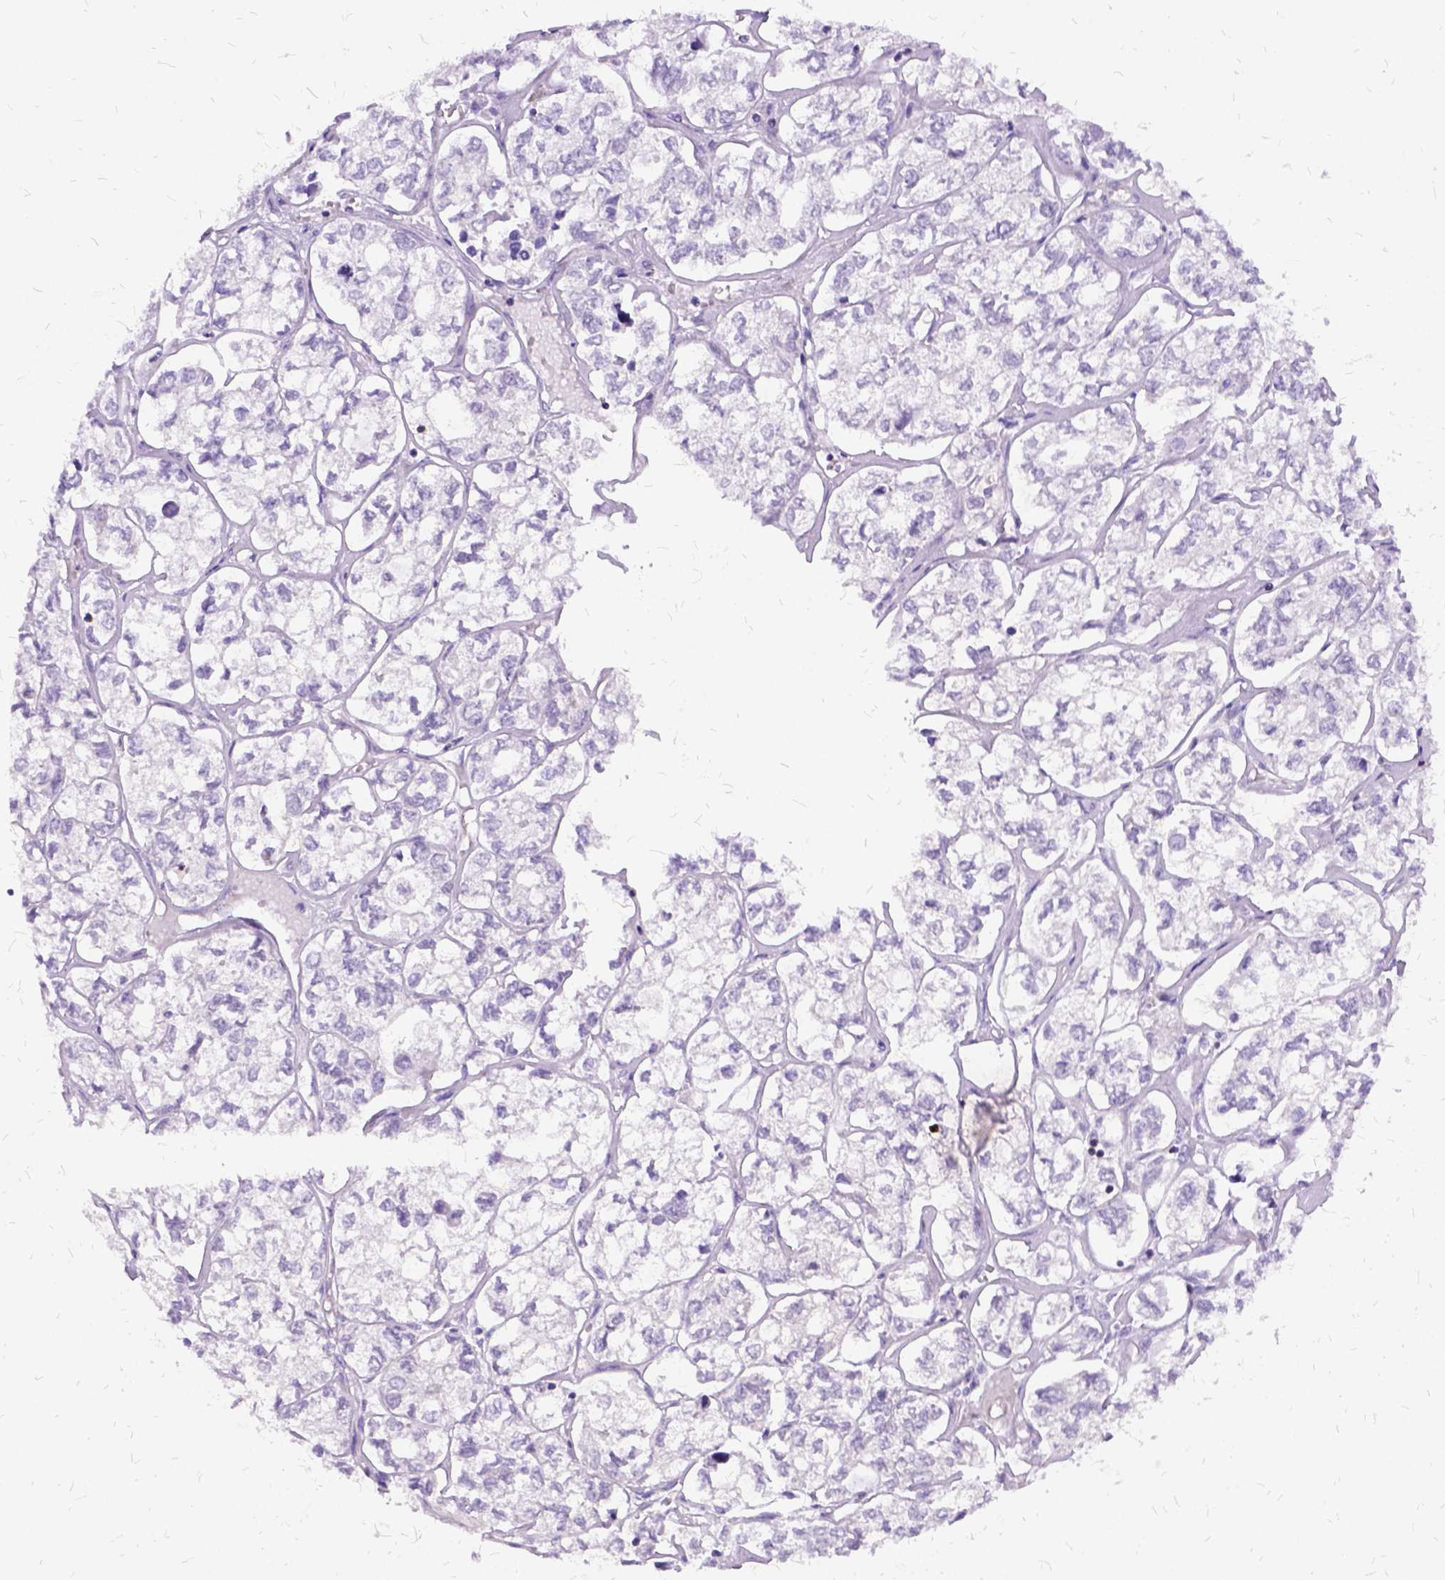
{"staining": {"intensity": "negative", "quantity": "none", "location": "none"}, "tissue": "ovarian cancer", "cell_type": "Tumor cells", "image_type": "cancer", "snomed": [{"axis": "morphology", "description": "Carcinoma, endometroid"}, {"axis": "topography", "description": "Ovary"}], "caption": "The photomicrograph demonstrates no significant expression in tumor cells of ovarian cancer (endometroid carcinoma).", "gene": "OXCT1", "patient": {"sex": "female", "age": 64}}